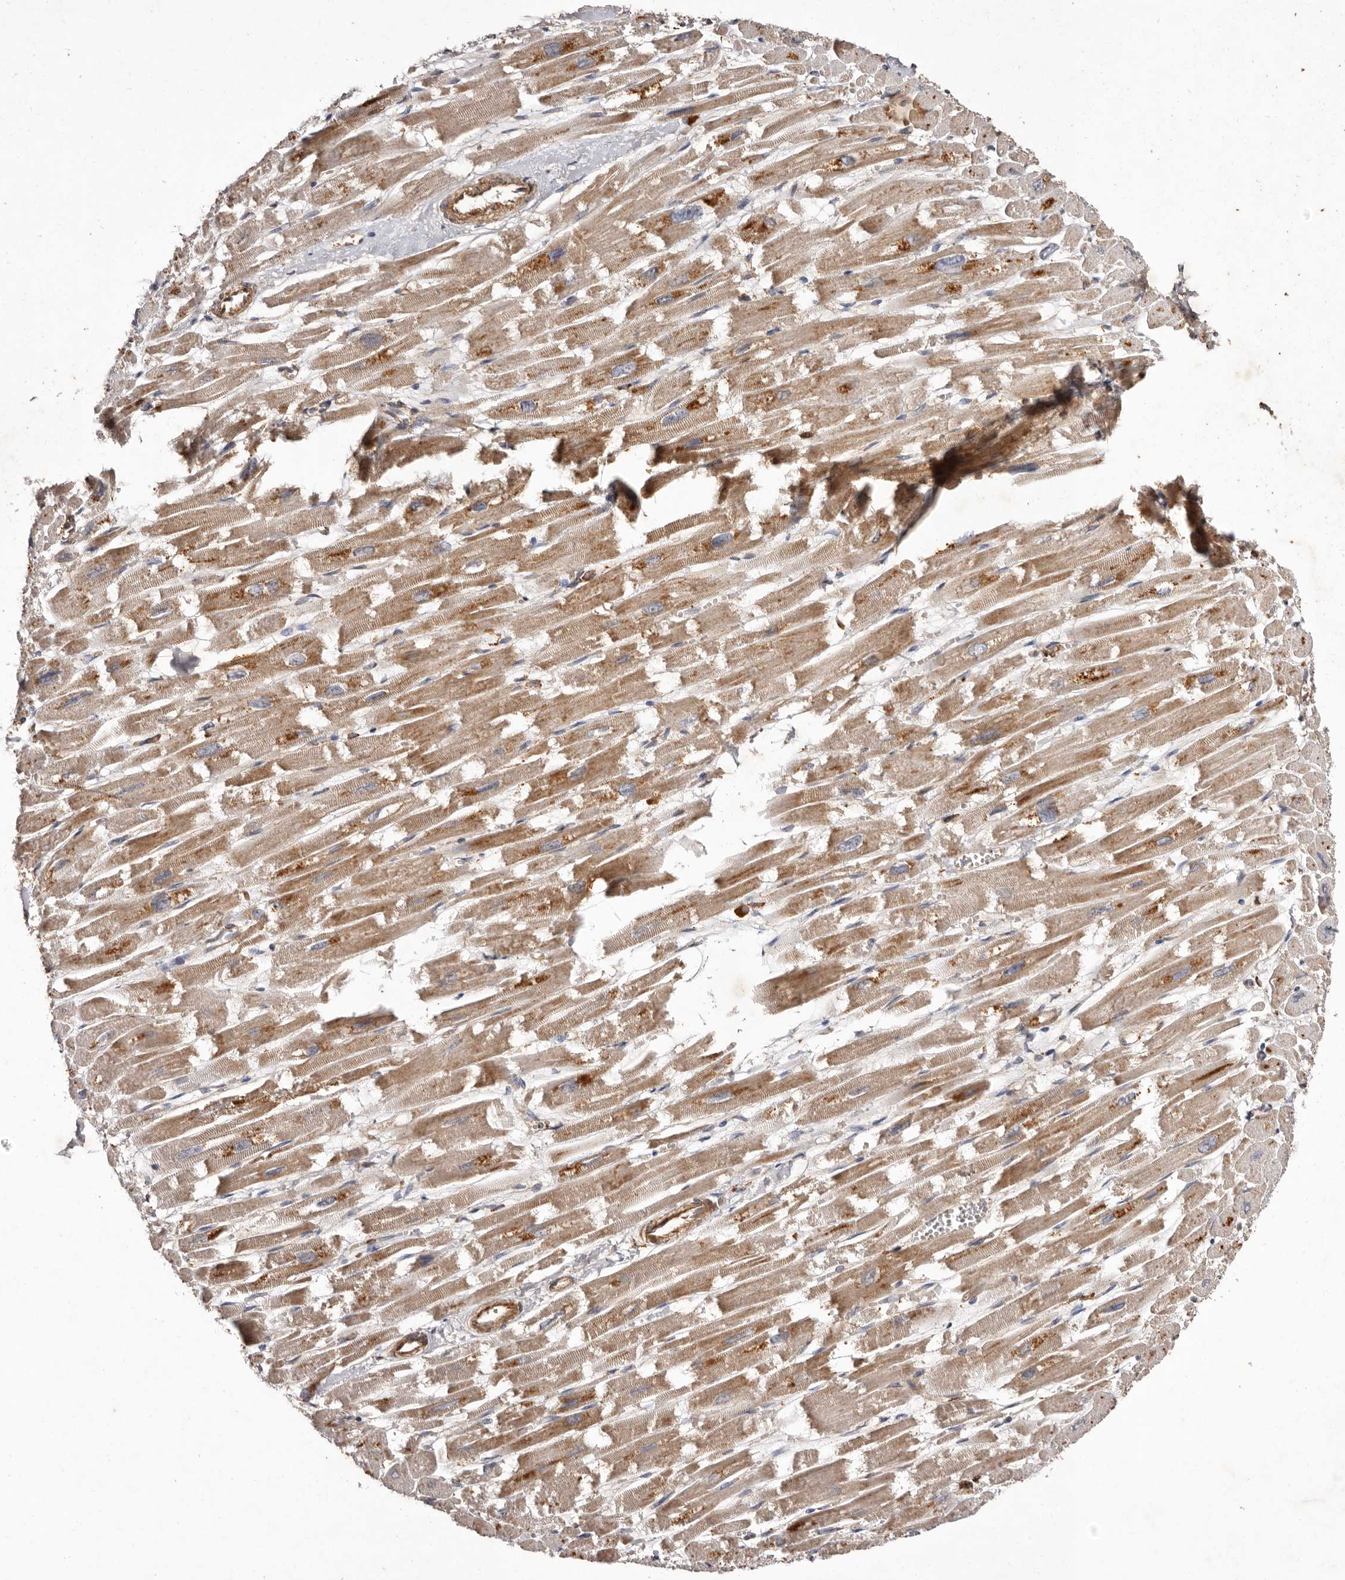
{"staining": {"intensity": "moderate", "quantity": ">75%", "location": "cytoplasmic/membranous"}, "tissue": "heart muscle", "cell_type": "Cardiomyocytes", "image_type": "normal", "snomed": [{"axis": "morphology", "description": "Normal tissue, NOS"}, {"axis": "topography", "description": "Heart"}], "caption": "Heart muscle stained with a brown dye demonstrates moderate cytoplasmic/membranous positive expression in approximately >75% of cardiomyocytes.", "gene": "COQ8B", "patient": {"sex": "male", "age": 54}}